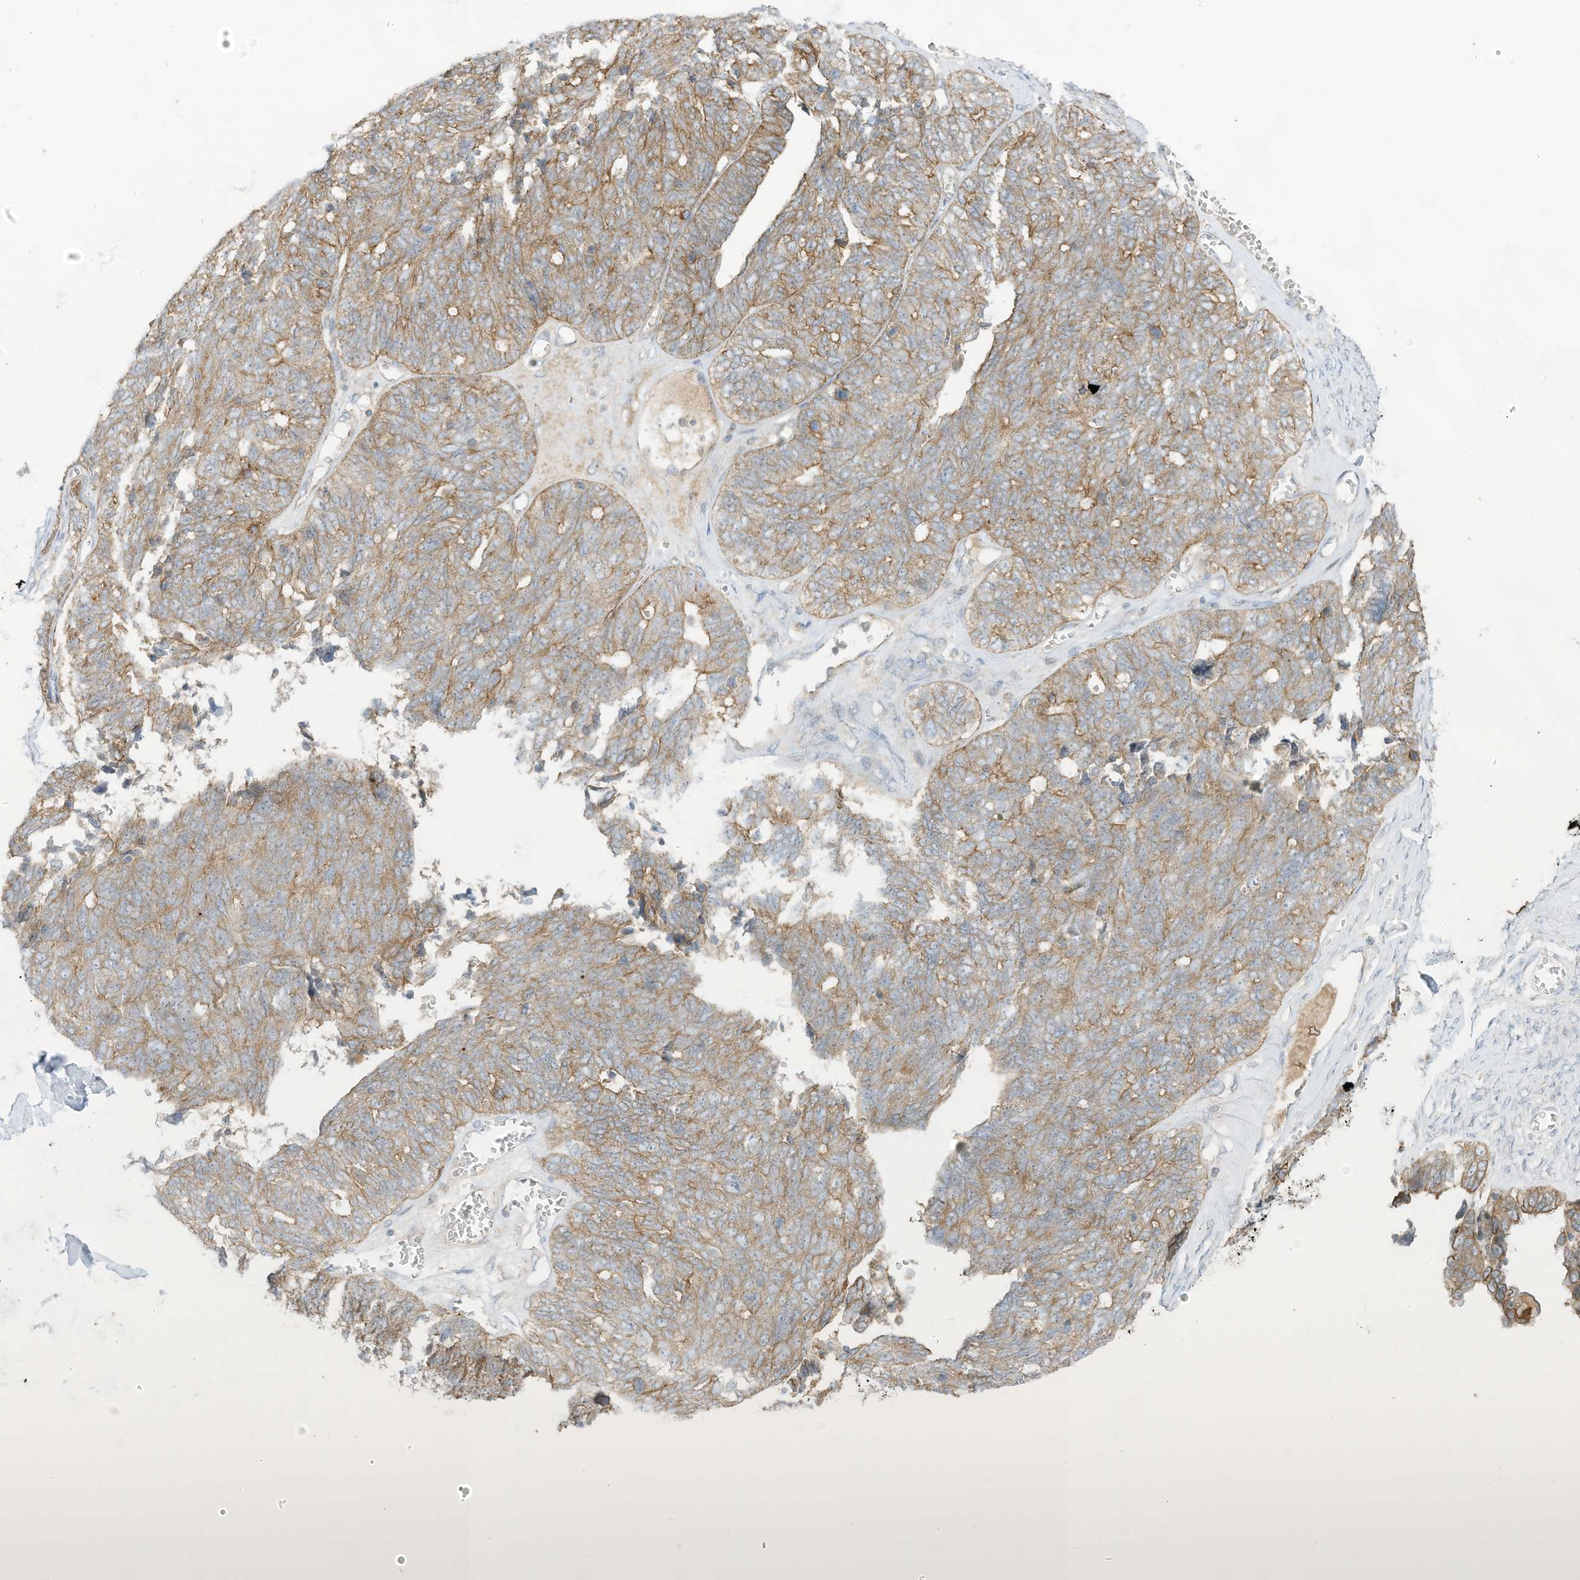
{"staining": {"intensity": "moderate", "quantity": ">75%", "location": "cytoplasmic/membranous"}, "tissue": "ovarian cancer", "cell_type": "Tumor cells", "image_type": "cancer", "snomed": [{"axis": "morphology", "description": "Cystadenocarcinoma, serous, NOS"}, {"axis": "topography", "description": "Ovary"}], "caption": "This micrograph displays ovarian cancer (serous cystadenocarcinoma) stained with IHC to label a protein in brown. The cytoplasmic/membranous of tumor cells show moderate positivity for the protein. Nuclei are counter-stained blue.", "gene": "CGAS", "patient": {"sex": "female", "age": 79}}